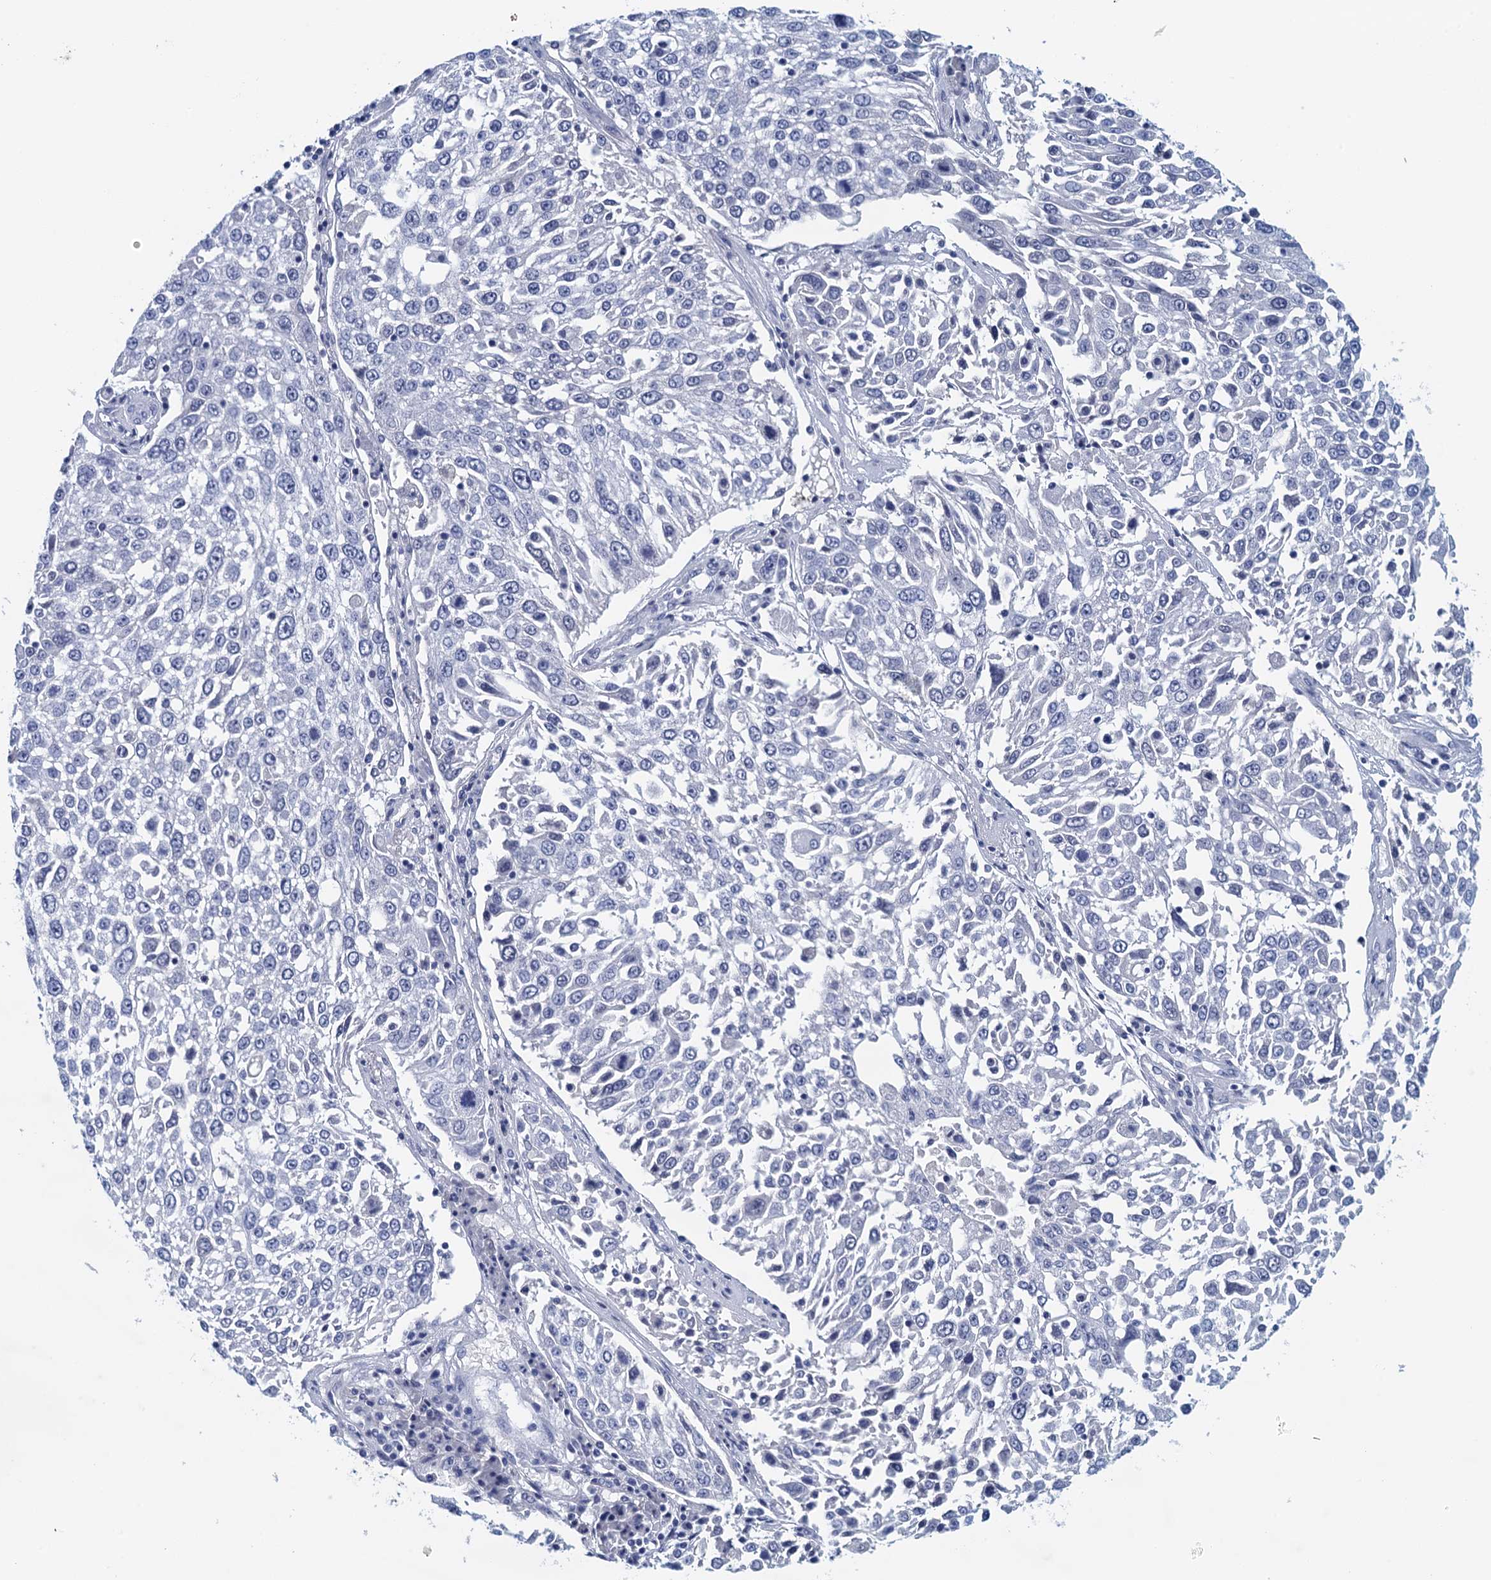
{"staining": {"intensity": "negative", "quantity": "none", "location": "none"}, "tissue": "lung cancer", "cell_type": "Tumor cells", "image_type": "cancer", "snomed": [{"axis": "morphology", "description": "Squamous cell carcinoma, NOS"}, {"axis": "topography", "description": "Lung"}], "caption": "A photomicrograph of lung cancer stained for a protein demonstrates no brown staining in tumor cells. The staining is performed using DAB brown chromogen with nuclei counter-stained in using hematoxylin.", "gene": "CYP51A1", "patient": {"sex": "male", "age": 65}}